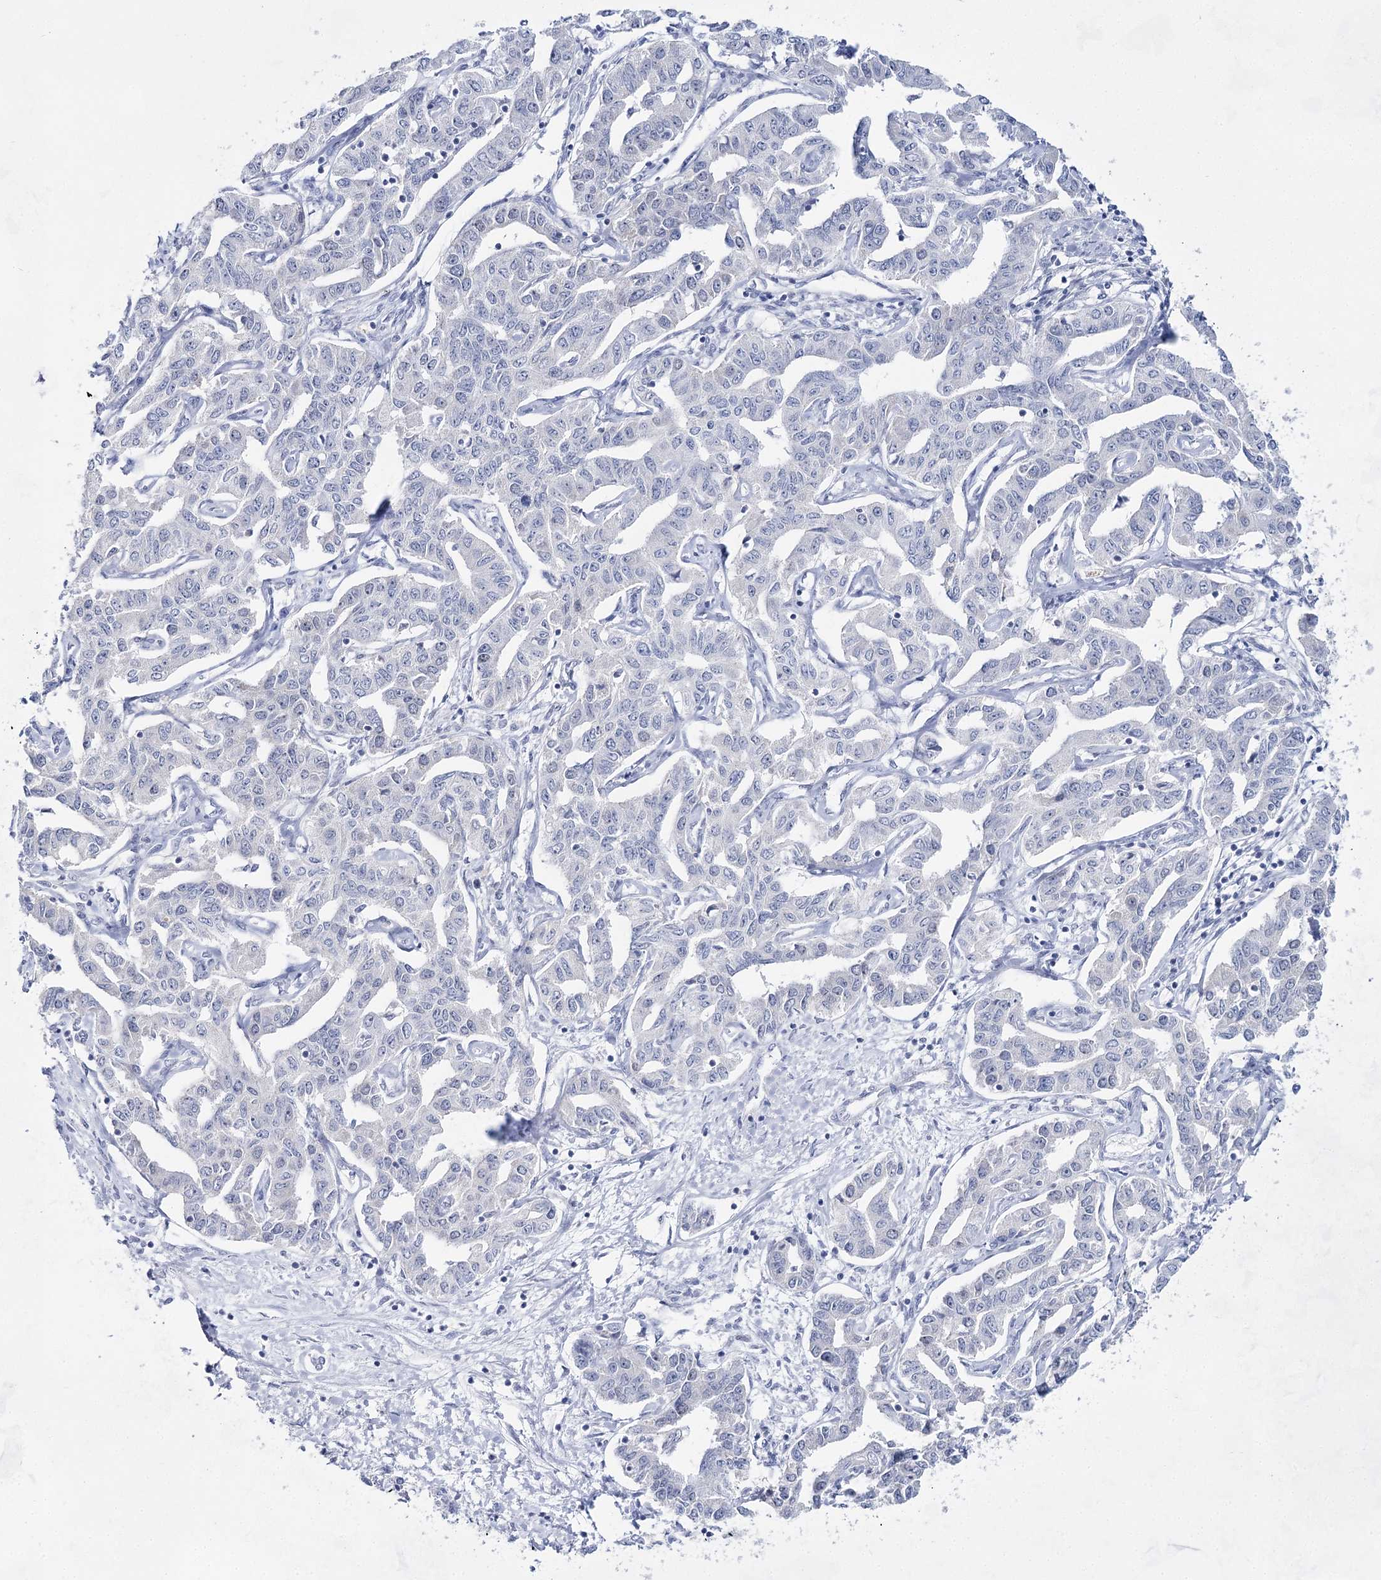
{"staining": {"intensity": "negative", "quantity": "none", "location": "none"}, "tissue": "liver cancer", "cell_type": "Tumor cells", "image_type": "cancer", "snomed": [{"axis": "morphology", "description": "Cholangiocarcinoma"}, {"axis": "topography", "description": "Liver"}], "caption": "DAB (3,3'-diaminobenzidine) immunohistochemical staining of liver cancer (cholangiocarcinoma) exhibits no significant expression in tumor cells.", "gene": "BPHL", "patient": {"sex": "male", "age": 59}}